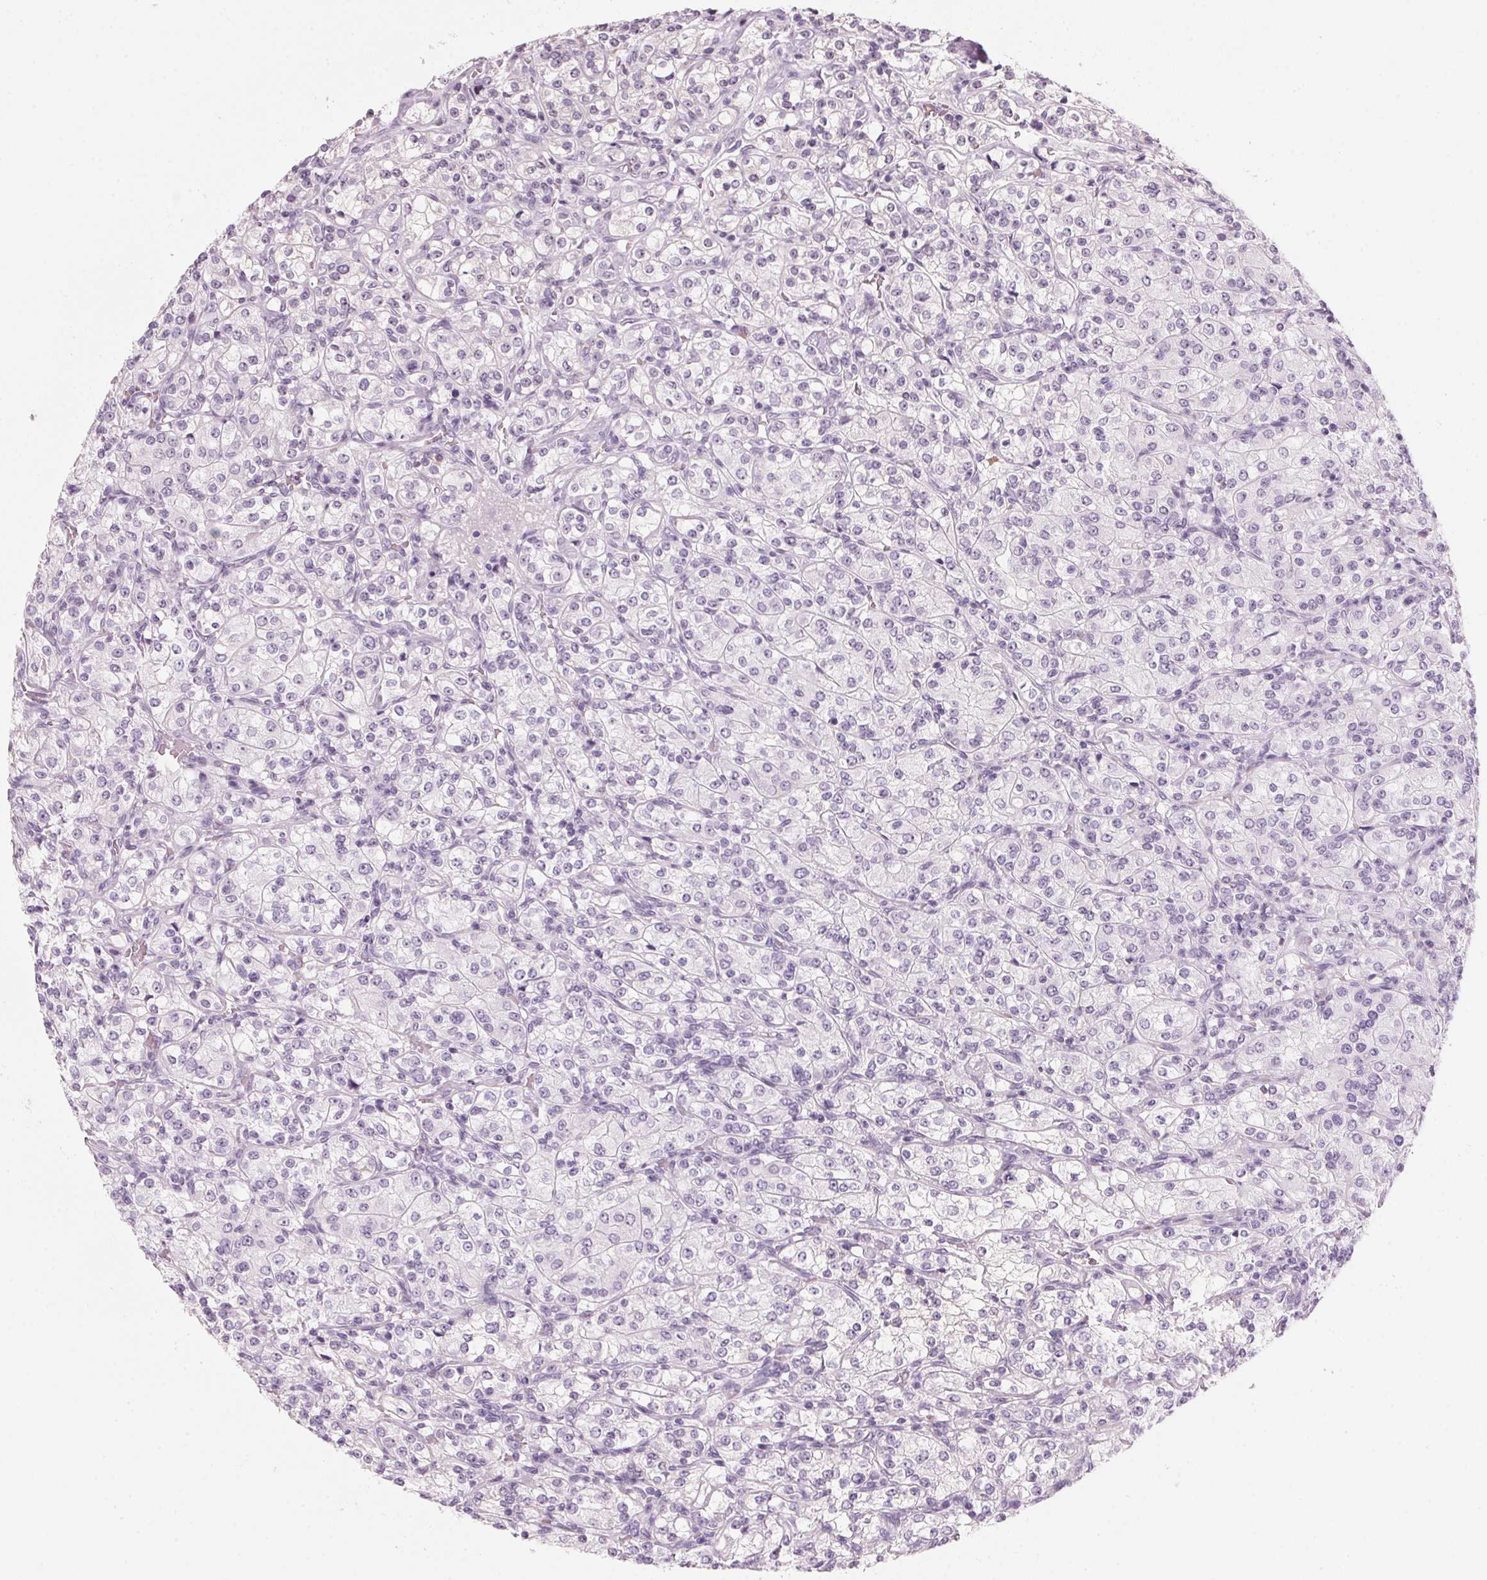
{"staining": {"intensity": "negative", "quantity": "none", "location": "none"}, "tissue": "renal cancer", "cell_type": "Tumor cells", "image_type": "cancer", "snomed": [{"axis": "morphology", "description": "Adenocarcinoma, NOS"}, {"axis": "topography", "description": "Kidney"}], "caption": "Renal cancer (adenocarcinoma) stained for a protein using IHC exhibits no positivity tumor cells.", "gene": "DNTTIP2", "patient": {"sex": "male", "age": 77}}